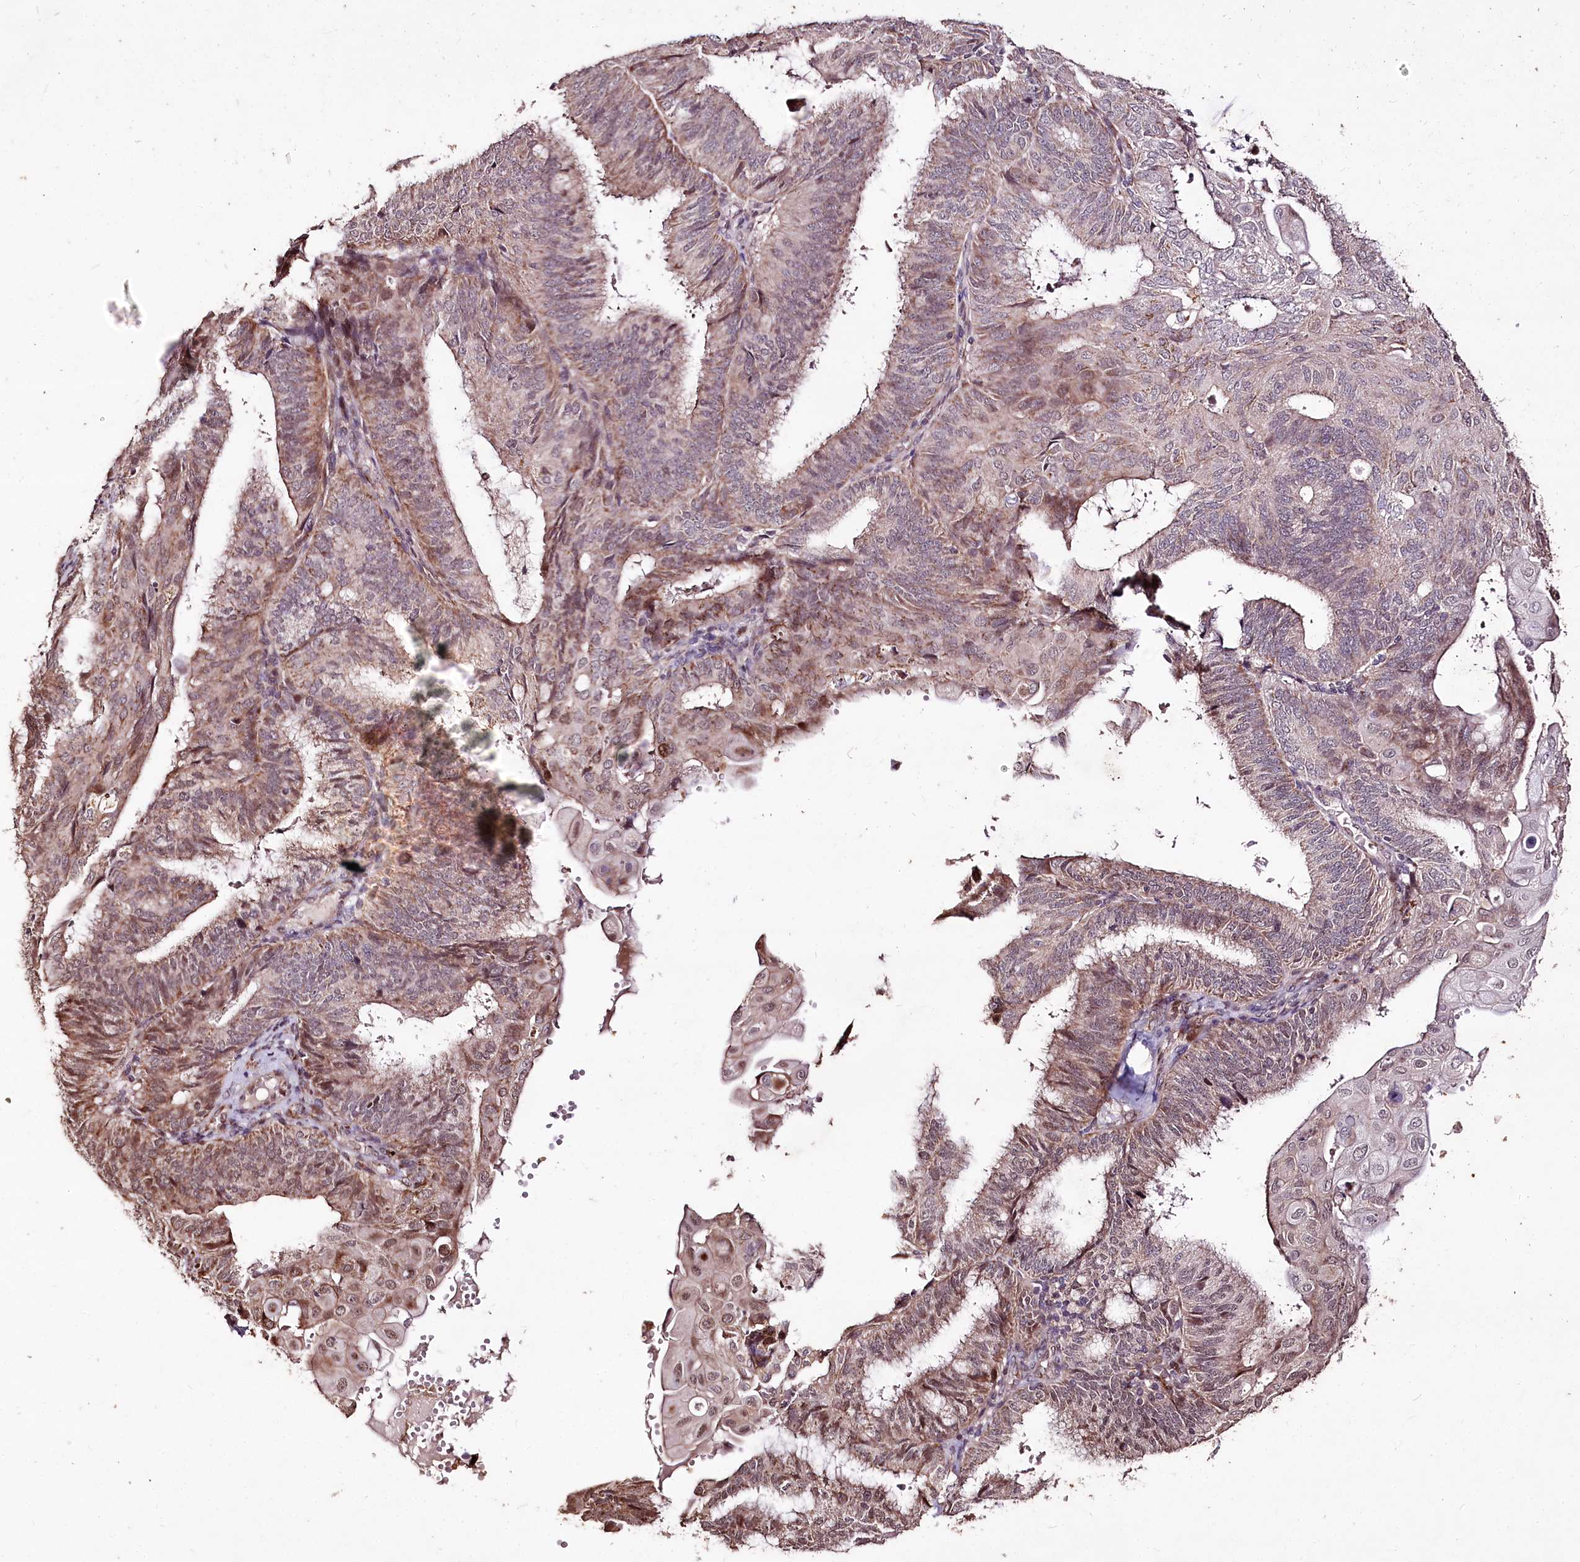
{"staining": {"intensity": "moderate", "quantity": "25%-75%", "location": "cytoplasmic/membranous,nuclear"}, "tissue": "endometrial cancer", "cell_type": "Tumor cells", "image_type": "cancer", "snomed": [{"axis": "morphology", "description": "Adenocarcinoma, NOS"}, {"axis": "topography", "description": "Endometrium"}], "caption": "The image reveals immunohistochemical staining of endometrial cancer (adenocarcinoma). There is moderate cytoplasmic/membranous and nuclear positivity is identified in about 25%-75% of tumor cells. (IHC, brightfield microscopy, high magnification).", "gene": "CARD19", "patient": {"sex": "female", "age": 49}}